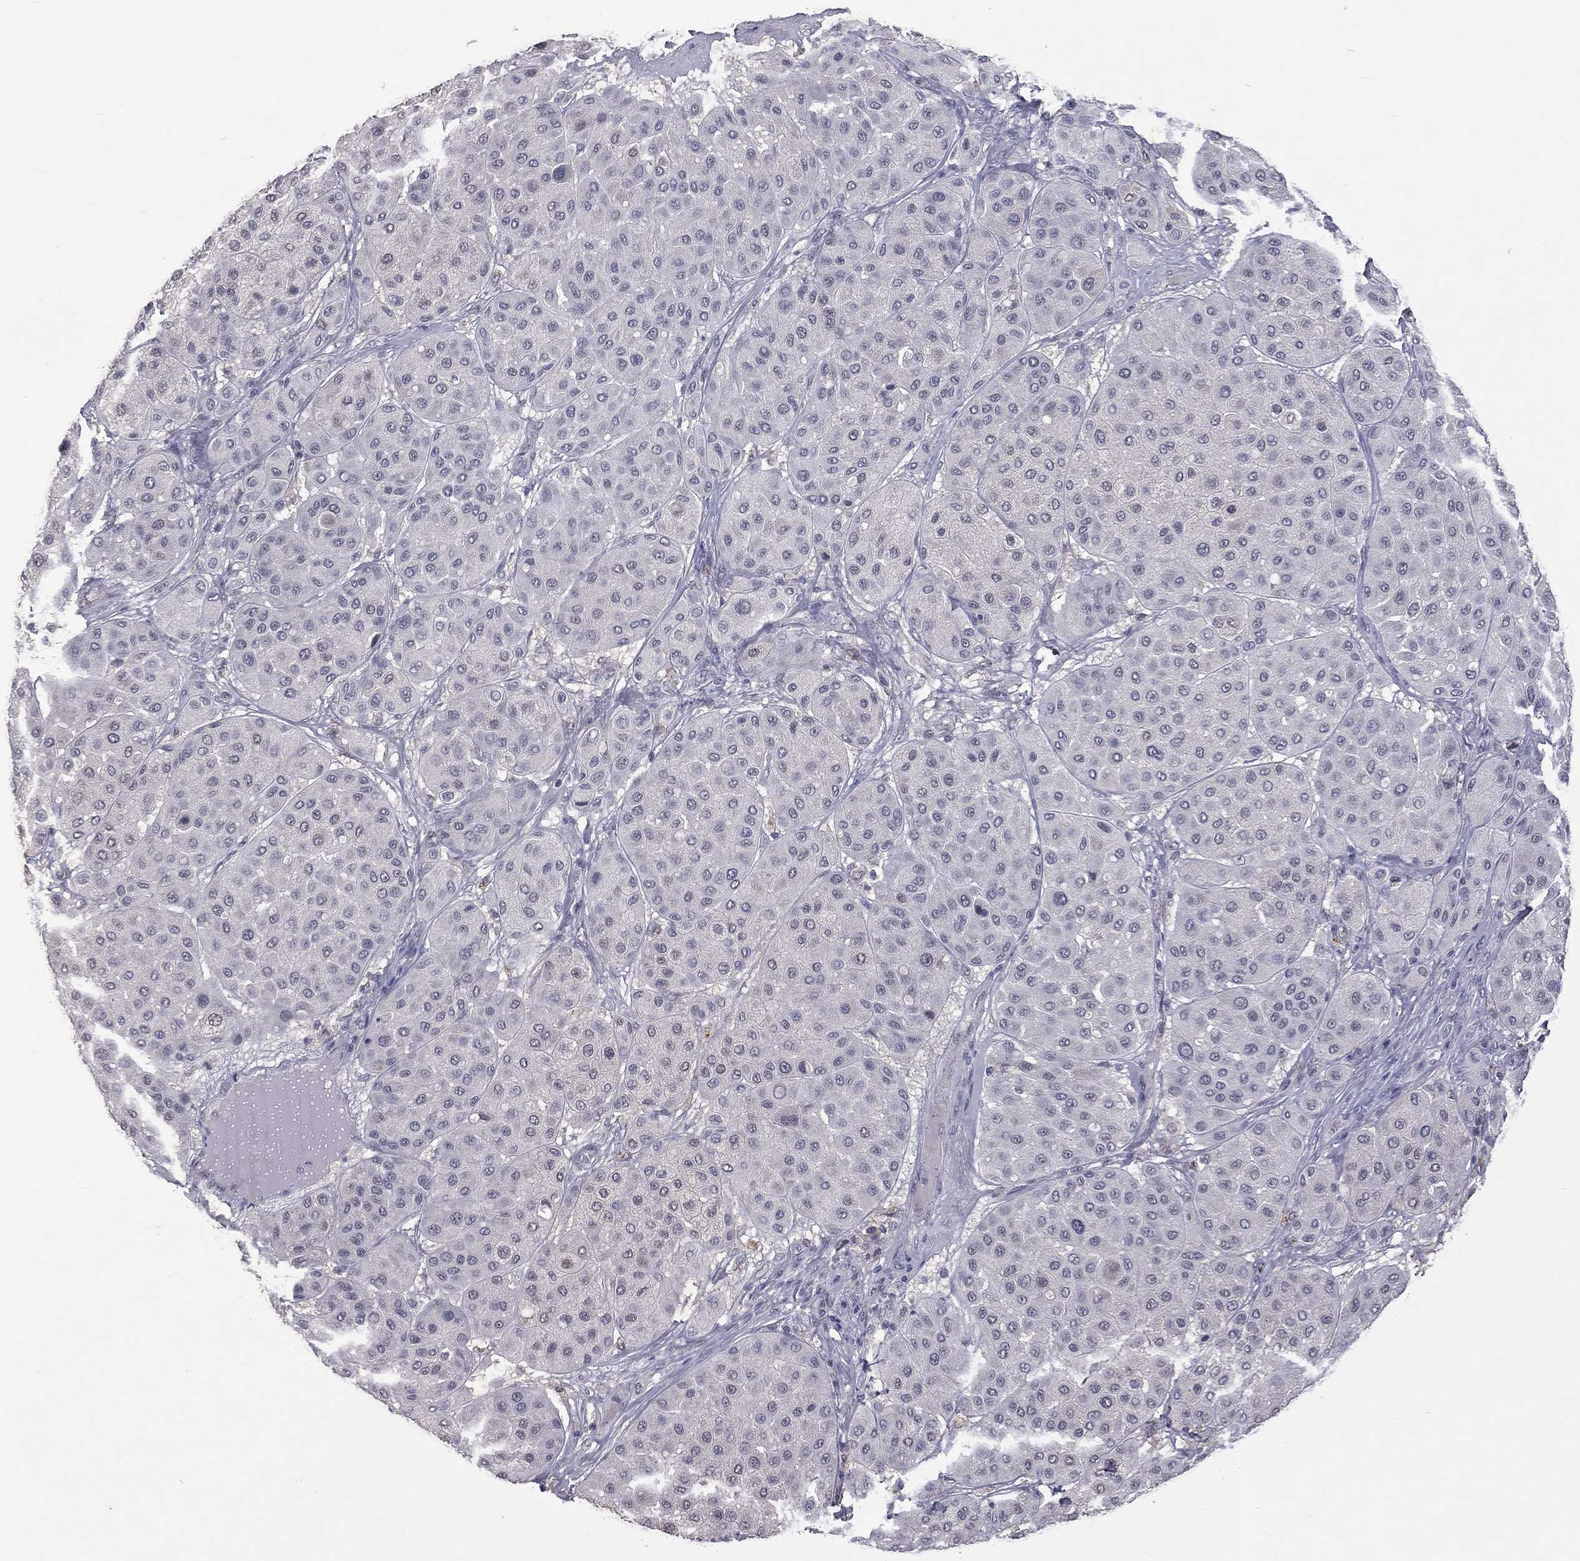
{"staining": {"intensity": "negative", "quantity": "none", "location": "none"}, "tissue": "melanoma", "cell_type": "Tumor cells", "image_type": "cancer", "snomed": [{"axis": "morphology", "description": "Malignant melanoma, Metastatic site"}, {"axis": "topography", "description": "Smooth muscle"}], "caption": "Immunohistochemical staining of human melanoma exhibits no significant staining in tumor cells. The staining is performed using DAB brown chromogen with nuclei counter-stained in using hematoxylin.", "gene": "DSG4", "patient": {"sex": "male", "age": 41}}